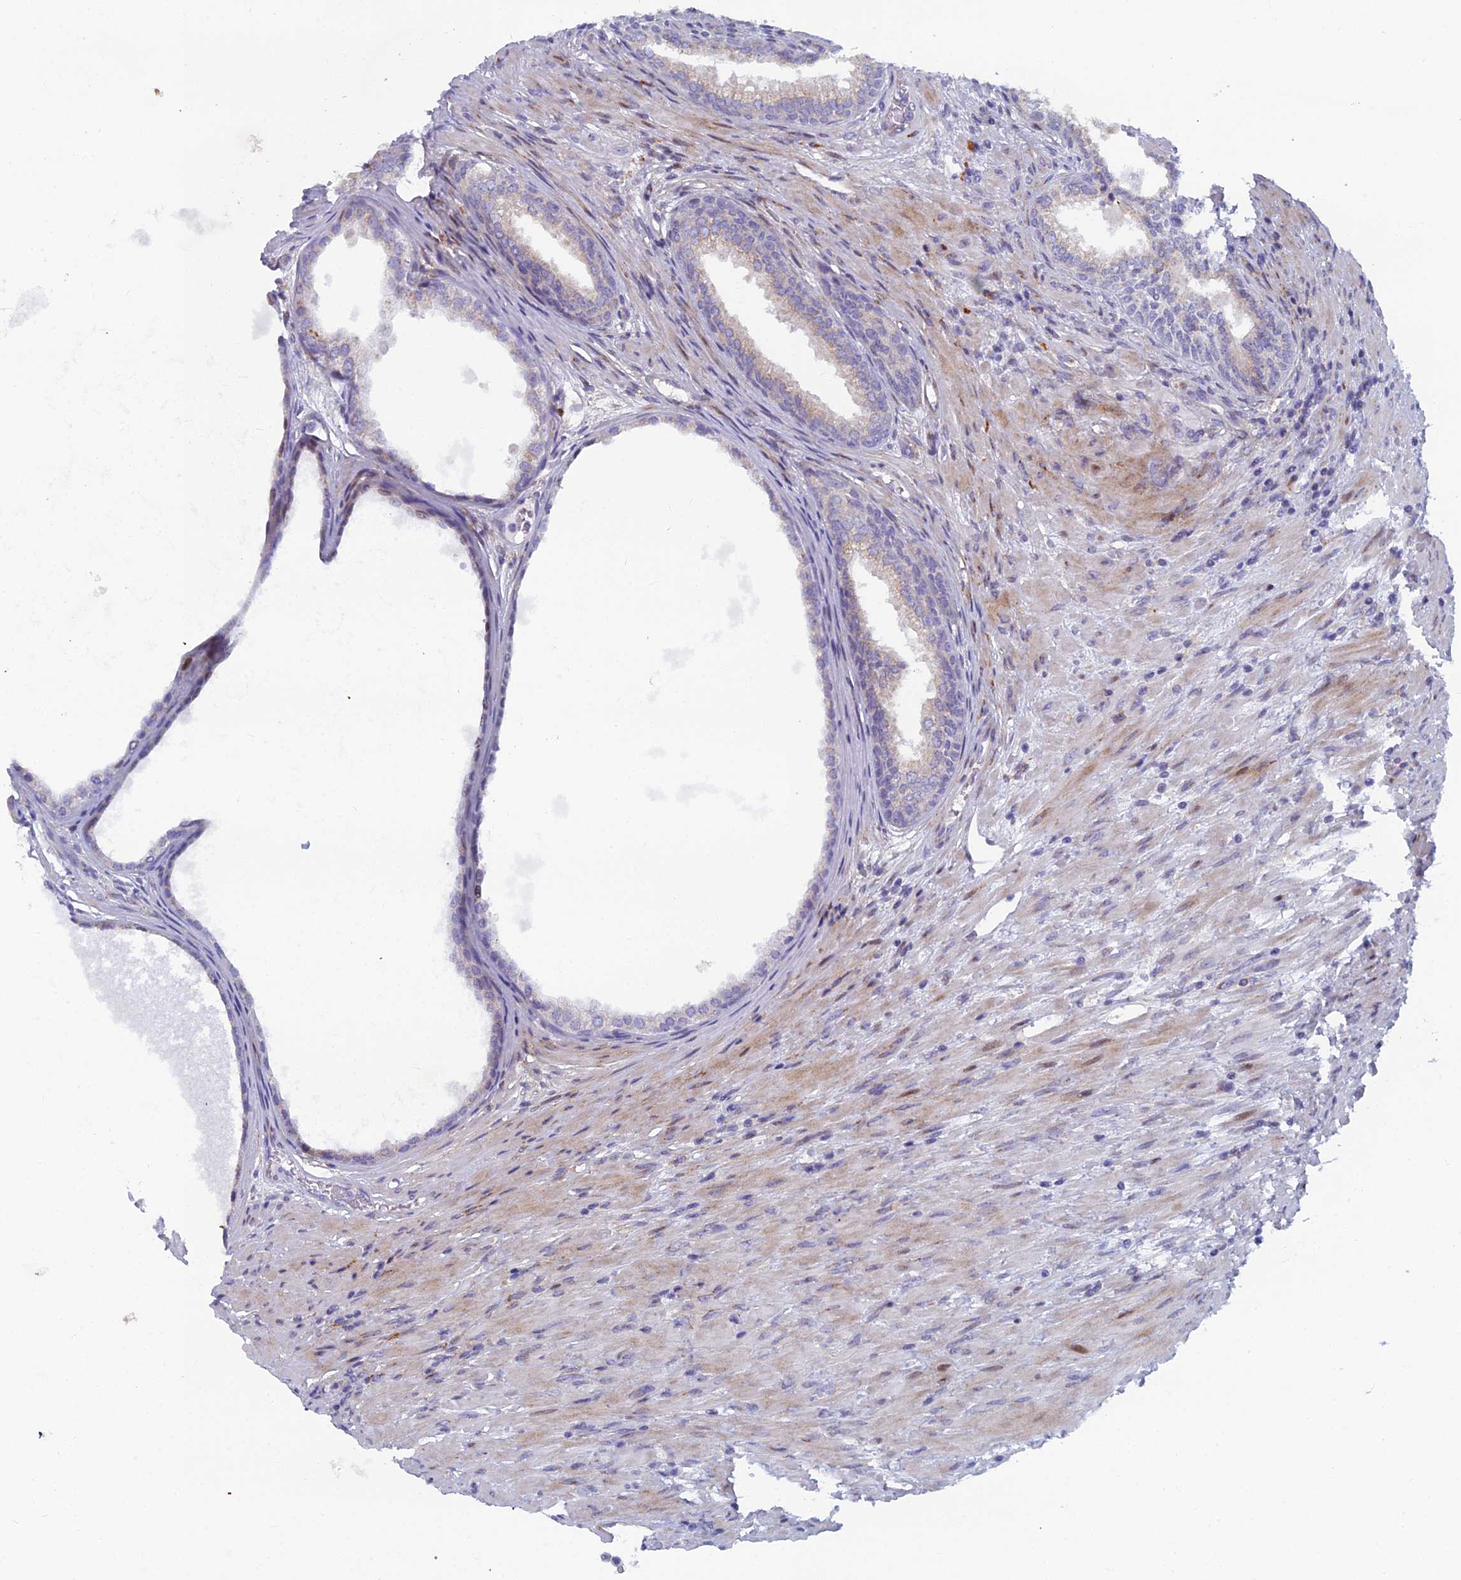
{"staining": {"intensity": "weak", "quantity": "<25%", "location": "cytoplasmic/membranous"}, "tissue": "prostate", "cell_type": "Glandular cells", "image_type": "normal", "snomed": [{"axis": "morphology", "description": "Normal tissue, NOS"}, {"axis": "topography", "description": "Prostate"}], "caption": "The immunohistochemistry photomicrograph has no significant staining in glandular cells of prostate.", "gene": "B9D2", "patient": {"sex": "male", "age": 76}}